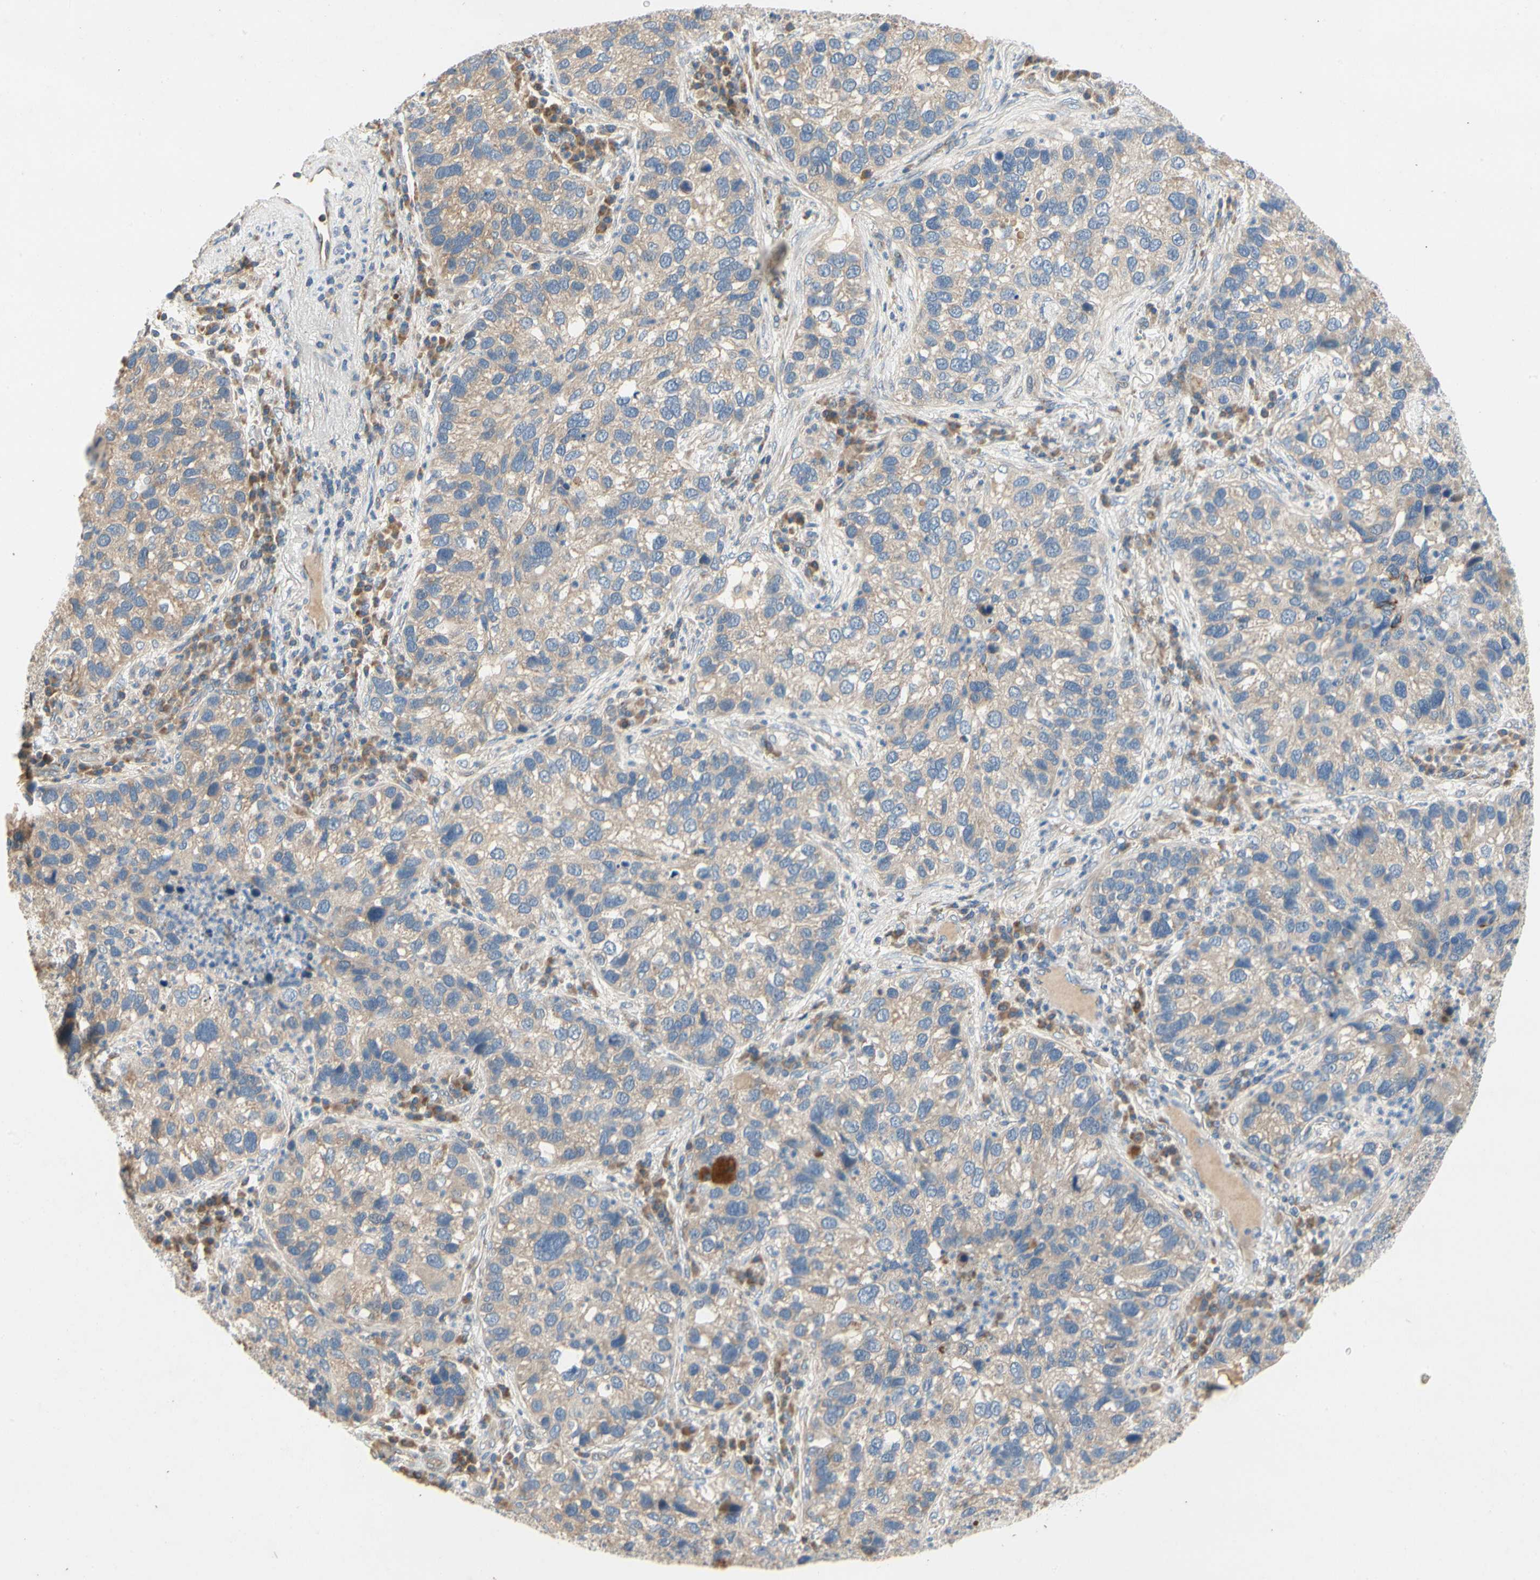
{"staining": {"intensity": "weak", "quantity": ">75%", "location": "cytoplasmic/membranous"}, "tissue": "lung cancer", "cell_type": "Tumor cells", "image_type": "cancer", "snomed": [{"axis": "morphology", "description": "Normal tissue, NOS"}, {"axis": "morphology", "description": "Adenocarcinoma, NOS"}, {"axis": "topography", "description": "Bronchus"}, {"axis": "topography", "description": "Lung"}], "caption": "Protein staining of adenocarcinoma (lung) tissue shows weak cytoplasmic/membranous staining in about >75% of tumor cells.", "gene": "KLHDC8B", "patient": {"sex": "male", "age": 54}}